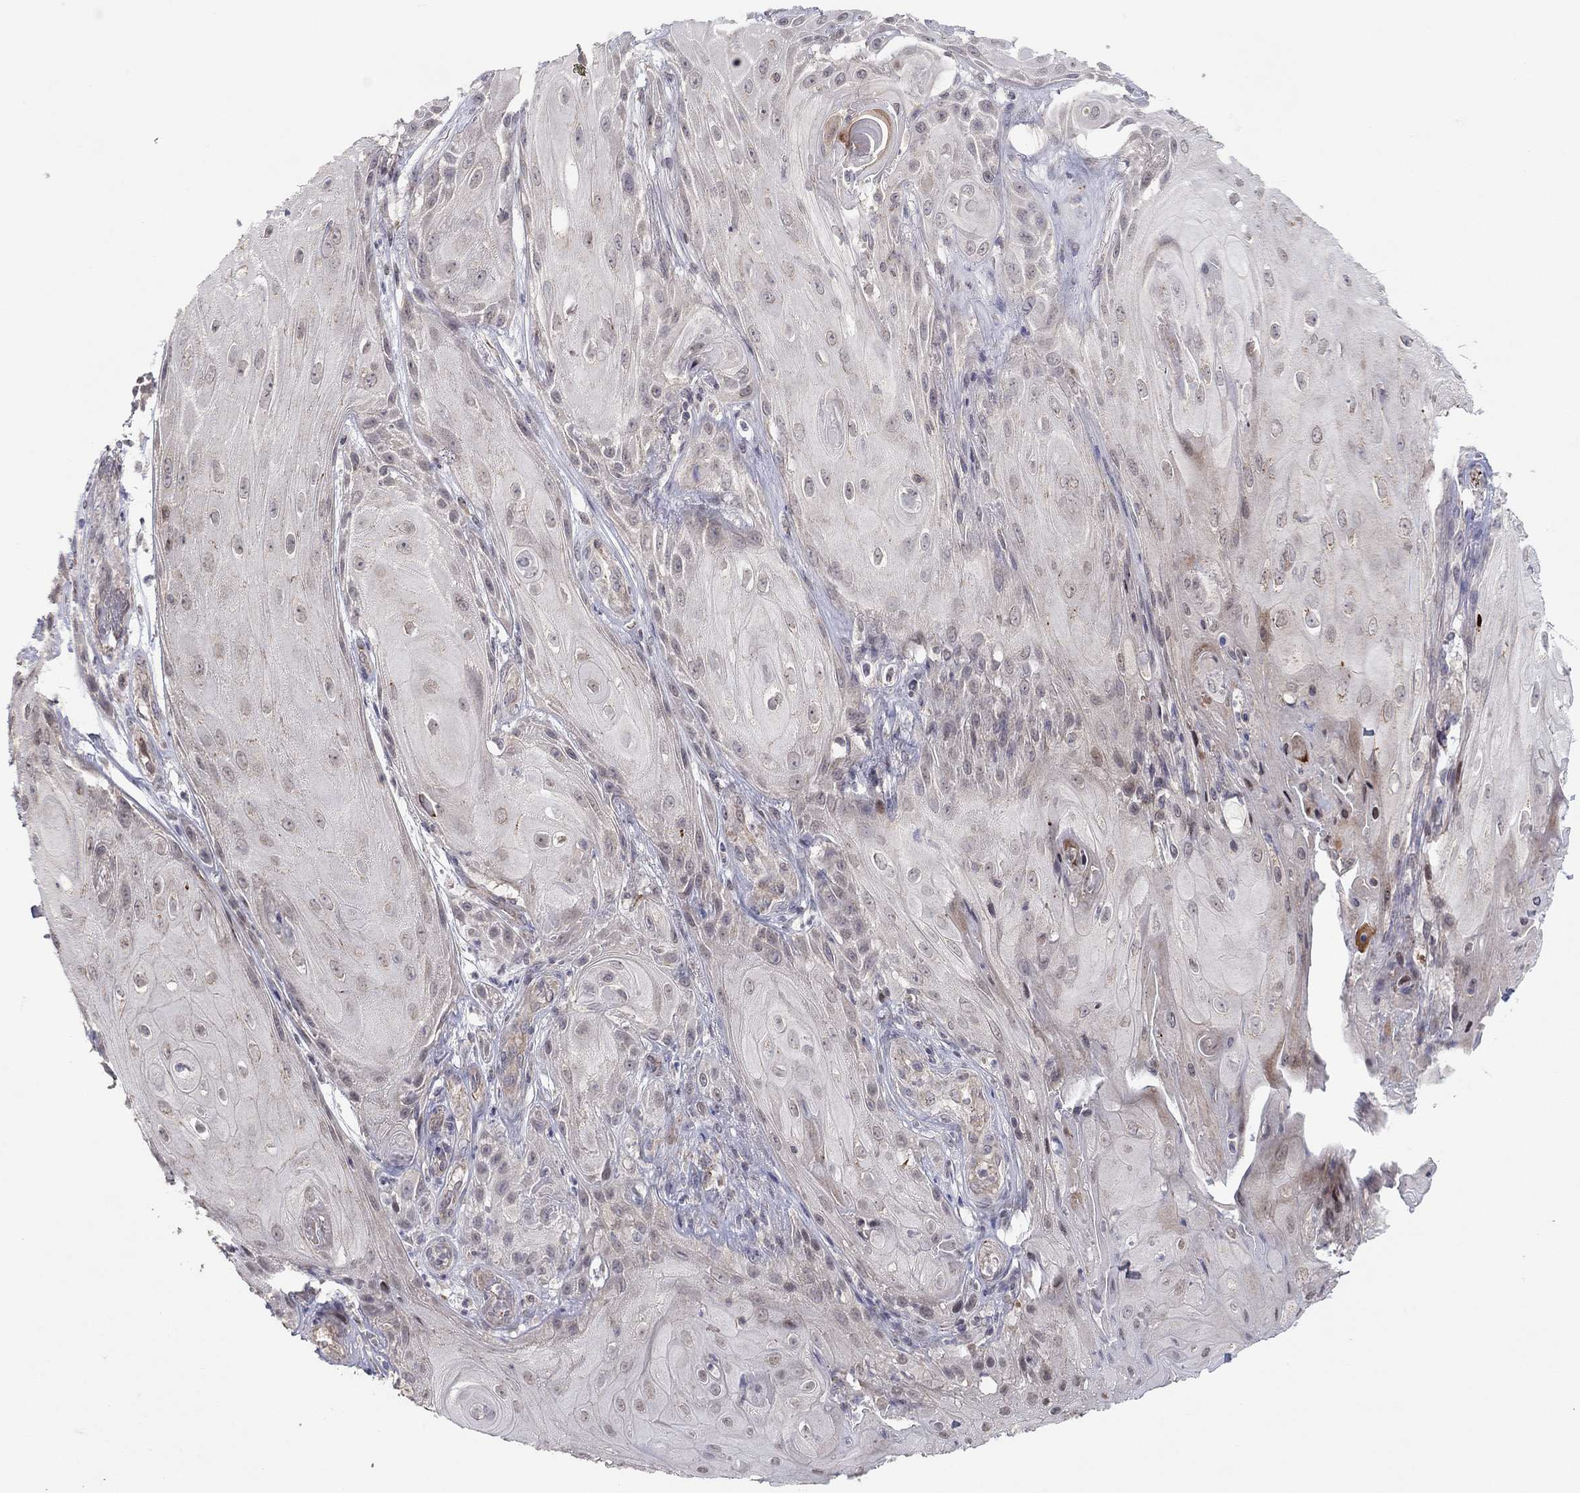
{"staining": {"intensity": "weak", "quantity": "<25%", "location": "cytoplasmic/membranous"}, "tissue": "skin cancer", "cell_type": "Tumor cells", "image_type": "cancer", "snomed": [{"axis": "morphology", "description": "Squamous cell carcinoma, NOS"}, {"axis": "topography", "description": "Skin"}], "caption": "Immunohistochemistry of human skin cancer (squamous cell carcinoma) reveals no expression in tumor cells. (DAB IHC visualized using brightfield microscopy, high magnification).", "gene": "CRACDL", "patient": {"sex": "male", "age": 62}}